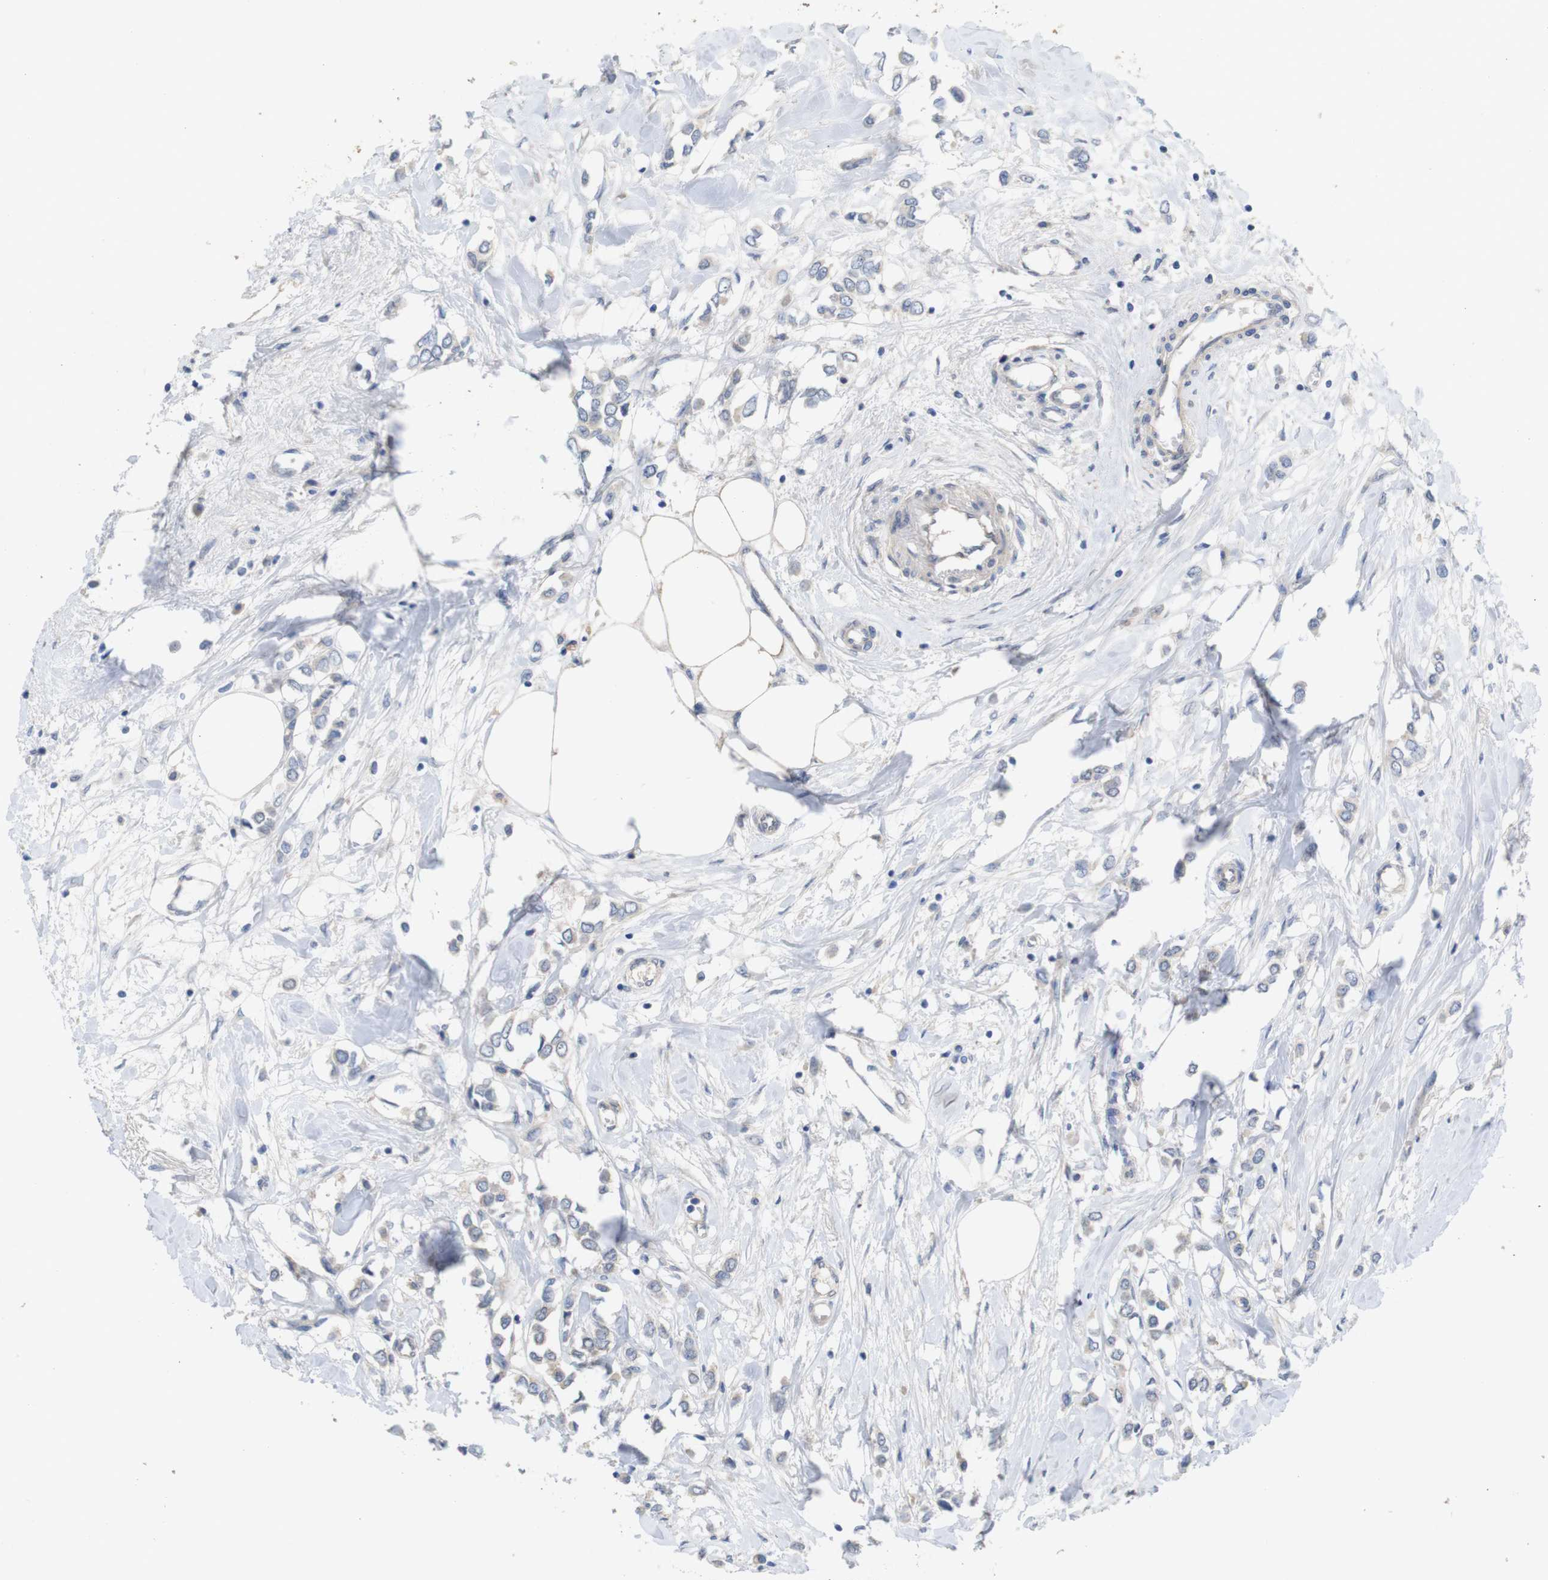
{"staining": {"intensity": "weak", "quantity": ">75%", "location": "cytoplasmic/membranous"}, "tissue": "breast cancer", "cell_type": "Tumor cells", "image_type": "cancer", "snomed": [{"axis": "morphology", "description": "Lobular carcinoma"}, {"axis": "topography", "description": "Breast"}], "caption": "Breast cancer stained with a brown dye demonstrates weak cytoplasmic/membranous positive positivity in approximately >75% of tumor cells.", "gene": "KIDINS220", "patient": {"sex": "female", "age": 51}}